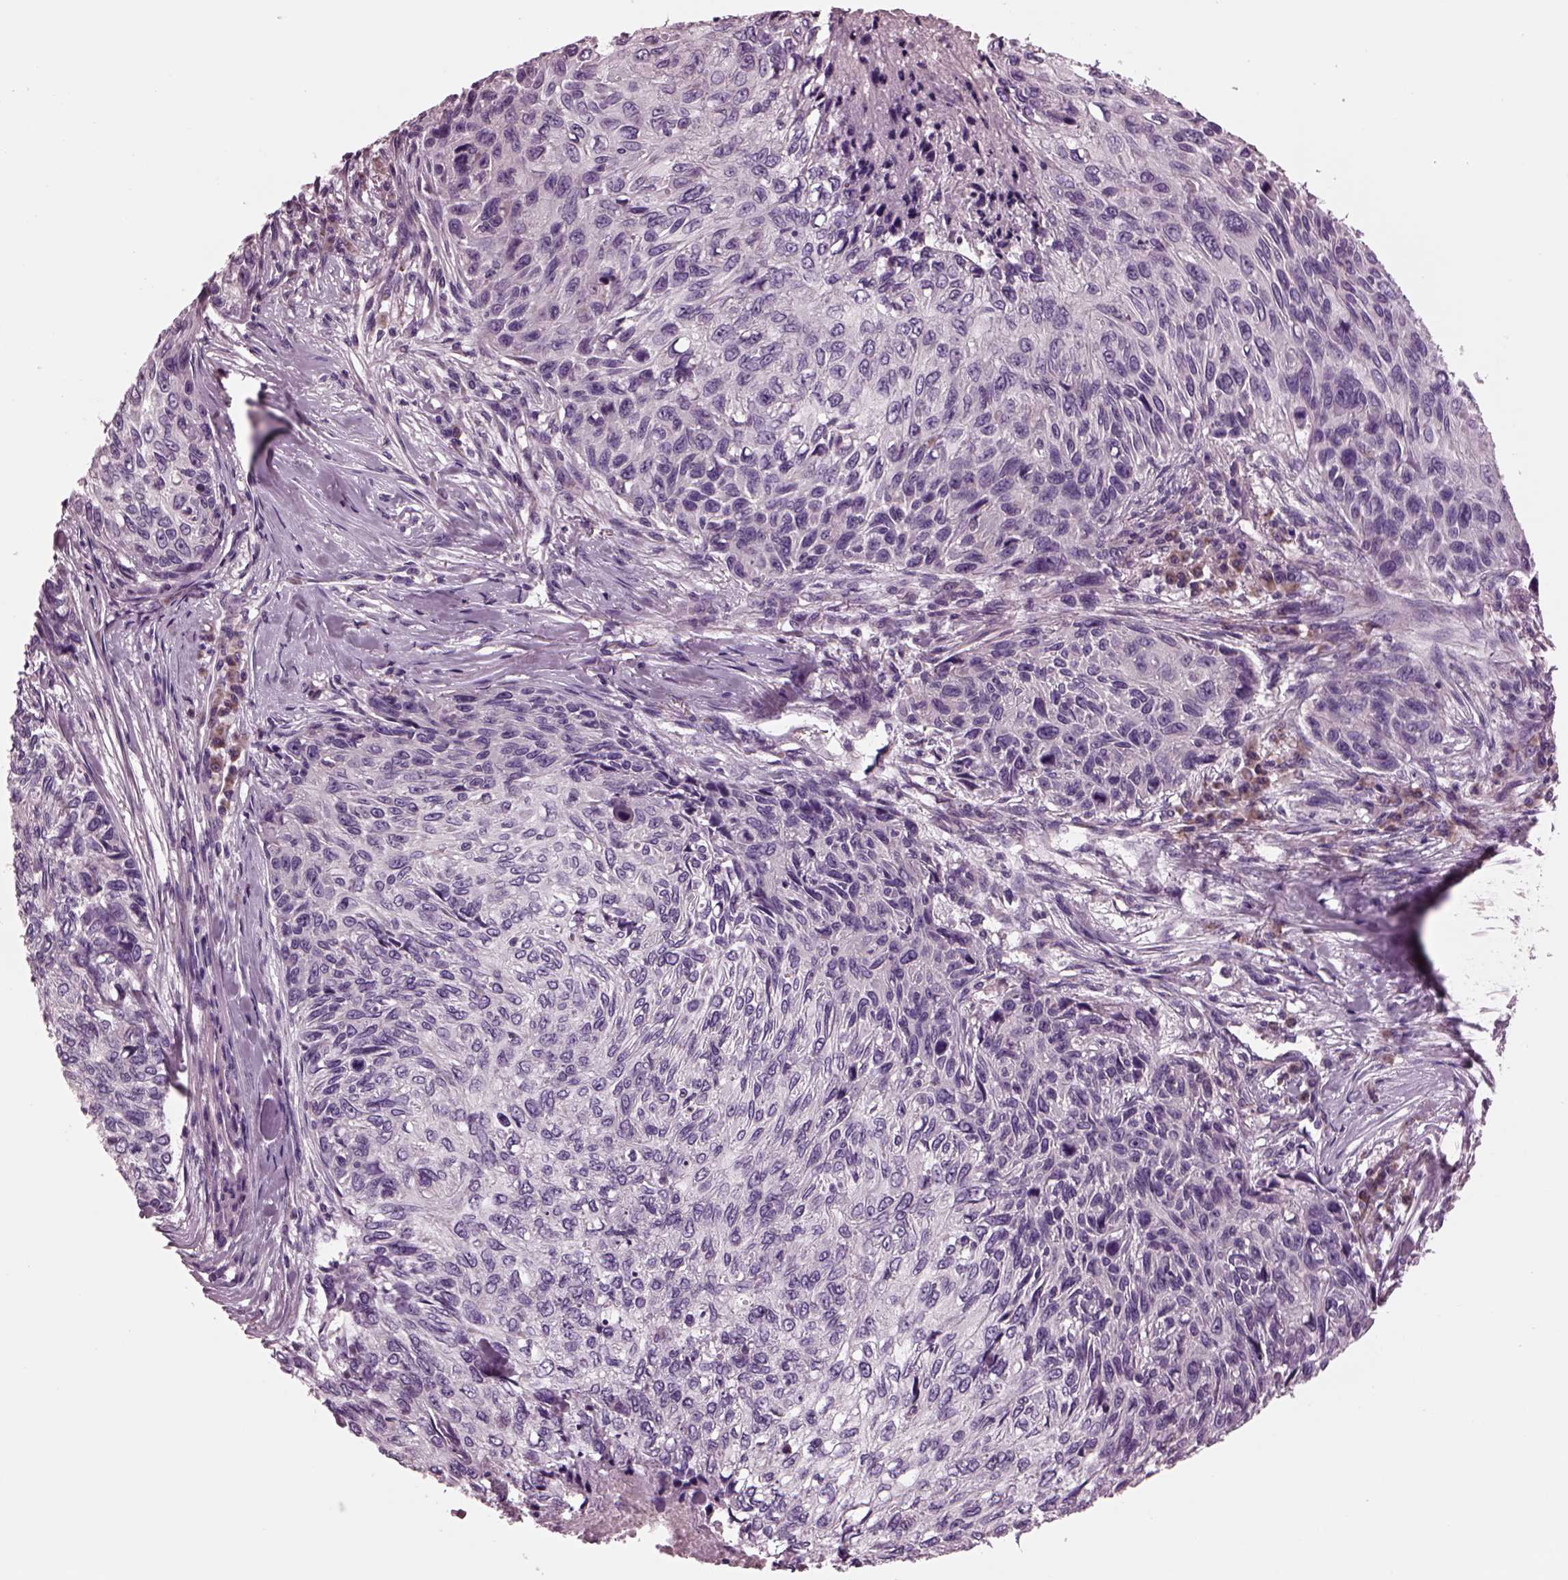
{"staining": {"intensity": "negative", "quantity": "none", "location": "none"}, "tissue": "skin cancer", "cell_type": "Tumor cells", "image_type": "cancer", "snomed": [{"axis": "morphology", "description": "Squamous cell carcinoma, NOS"}, {"axis": "topography", "description": "Skin"}], "caption": "This is an immunohistochemistry photomicrograph of skin cancer (squamous cell carcinoma). There is no positivity in tumor cells.", "gene": "AP4M1", "patient": {"sex": "male", "age": 92}}